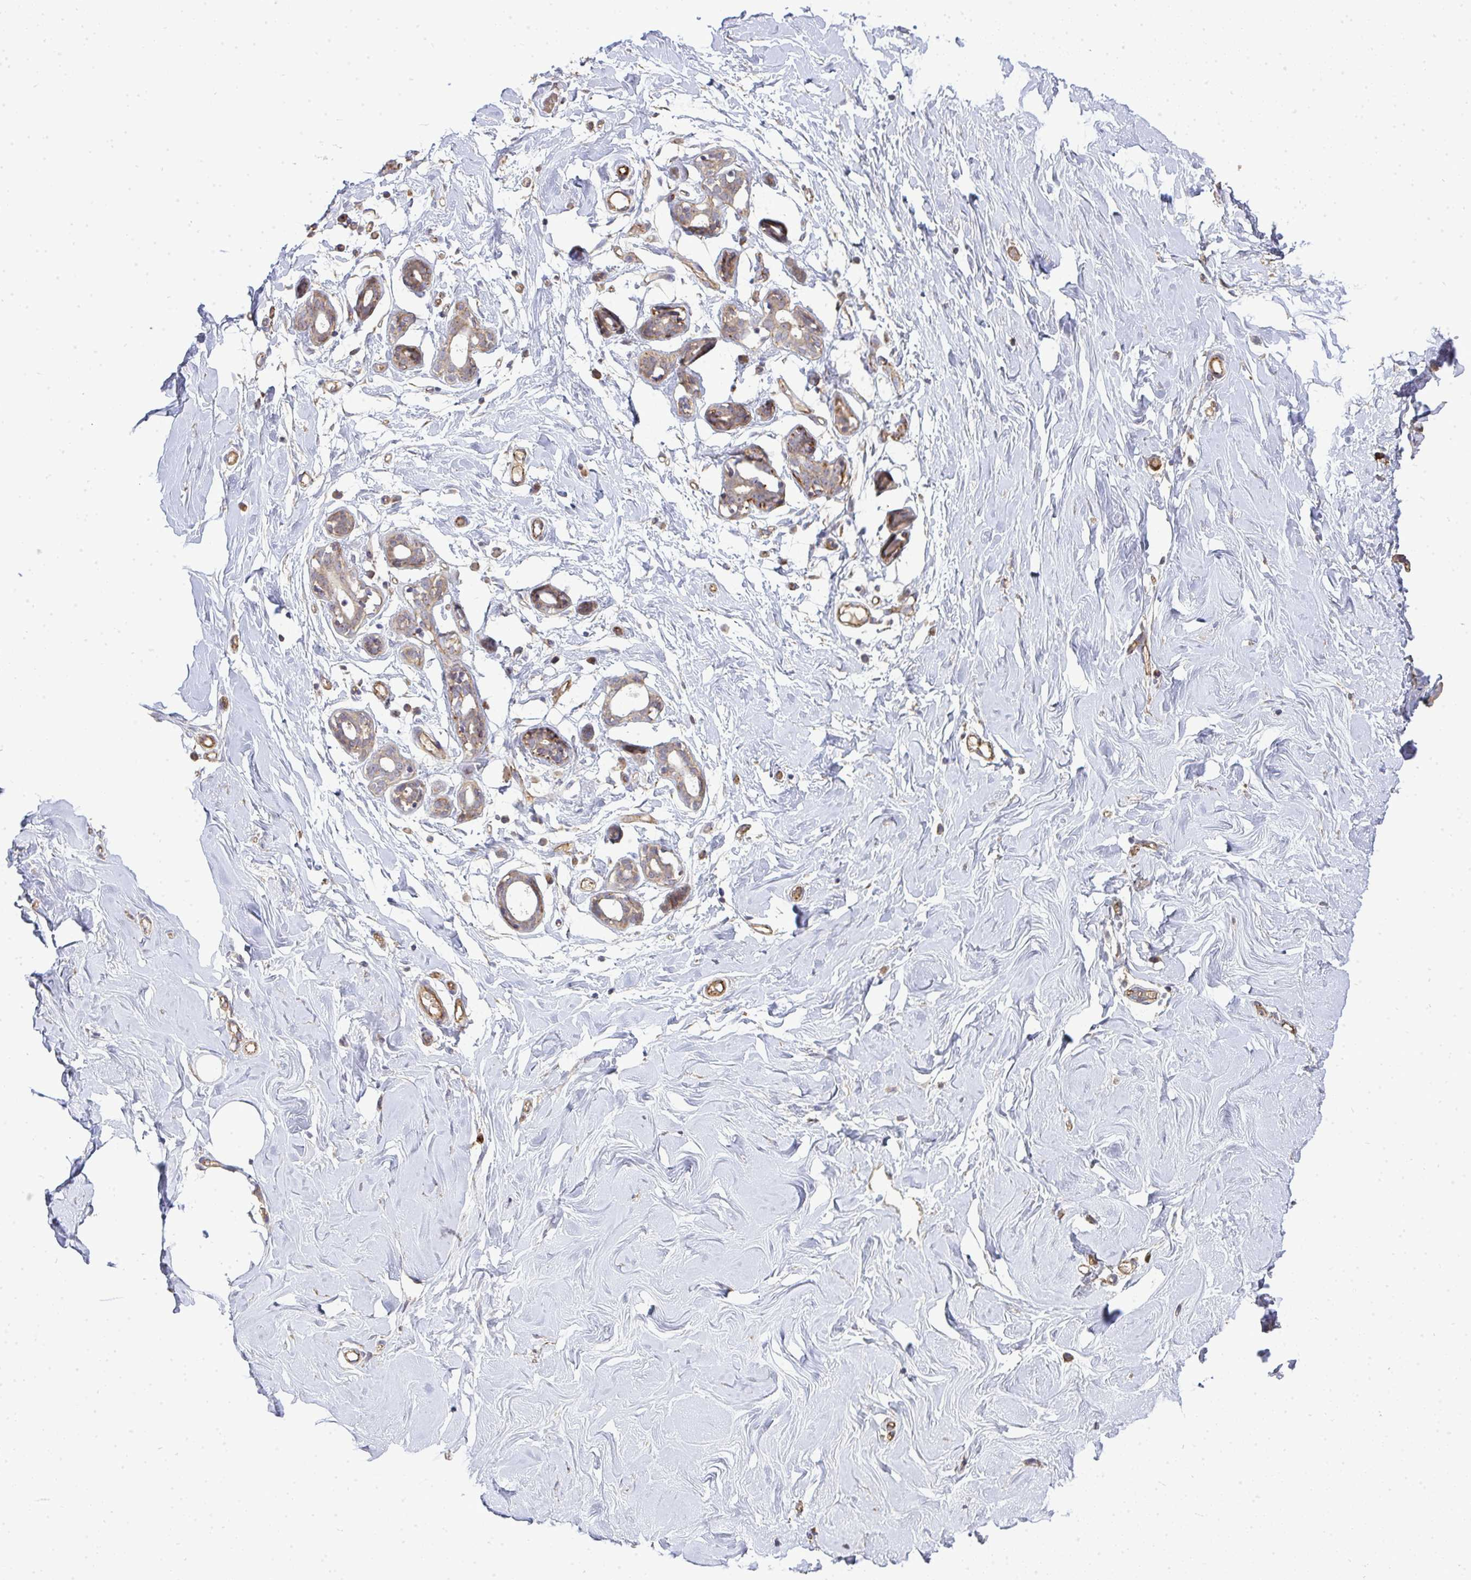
{"staining": {"intensity": "negative", "quantity": "none", "location": "none"}, "tissue": "breast", "cell_type": "Adipocytes", "image_type": "normal", "snomed": [{"axis": "morphology", "description": "Normal tissue, NOS"}, {"axis": "topography", "description": "Breast"}], "caption": "IHC micrograph of benign breast stained for a protein (brown), which exhibits no expression in adipocytes.", "gene": "B4GALT6", "patient": {"sex": "female", "age": 27}}